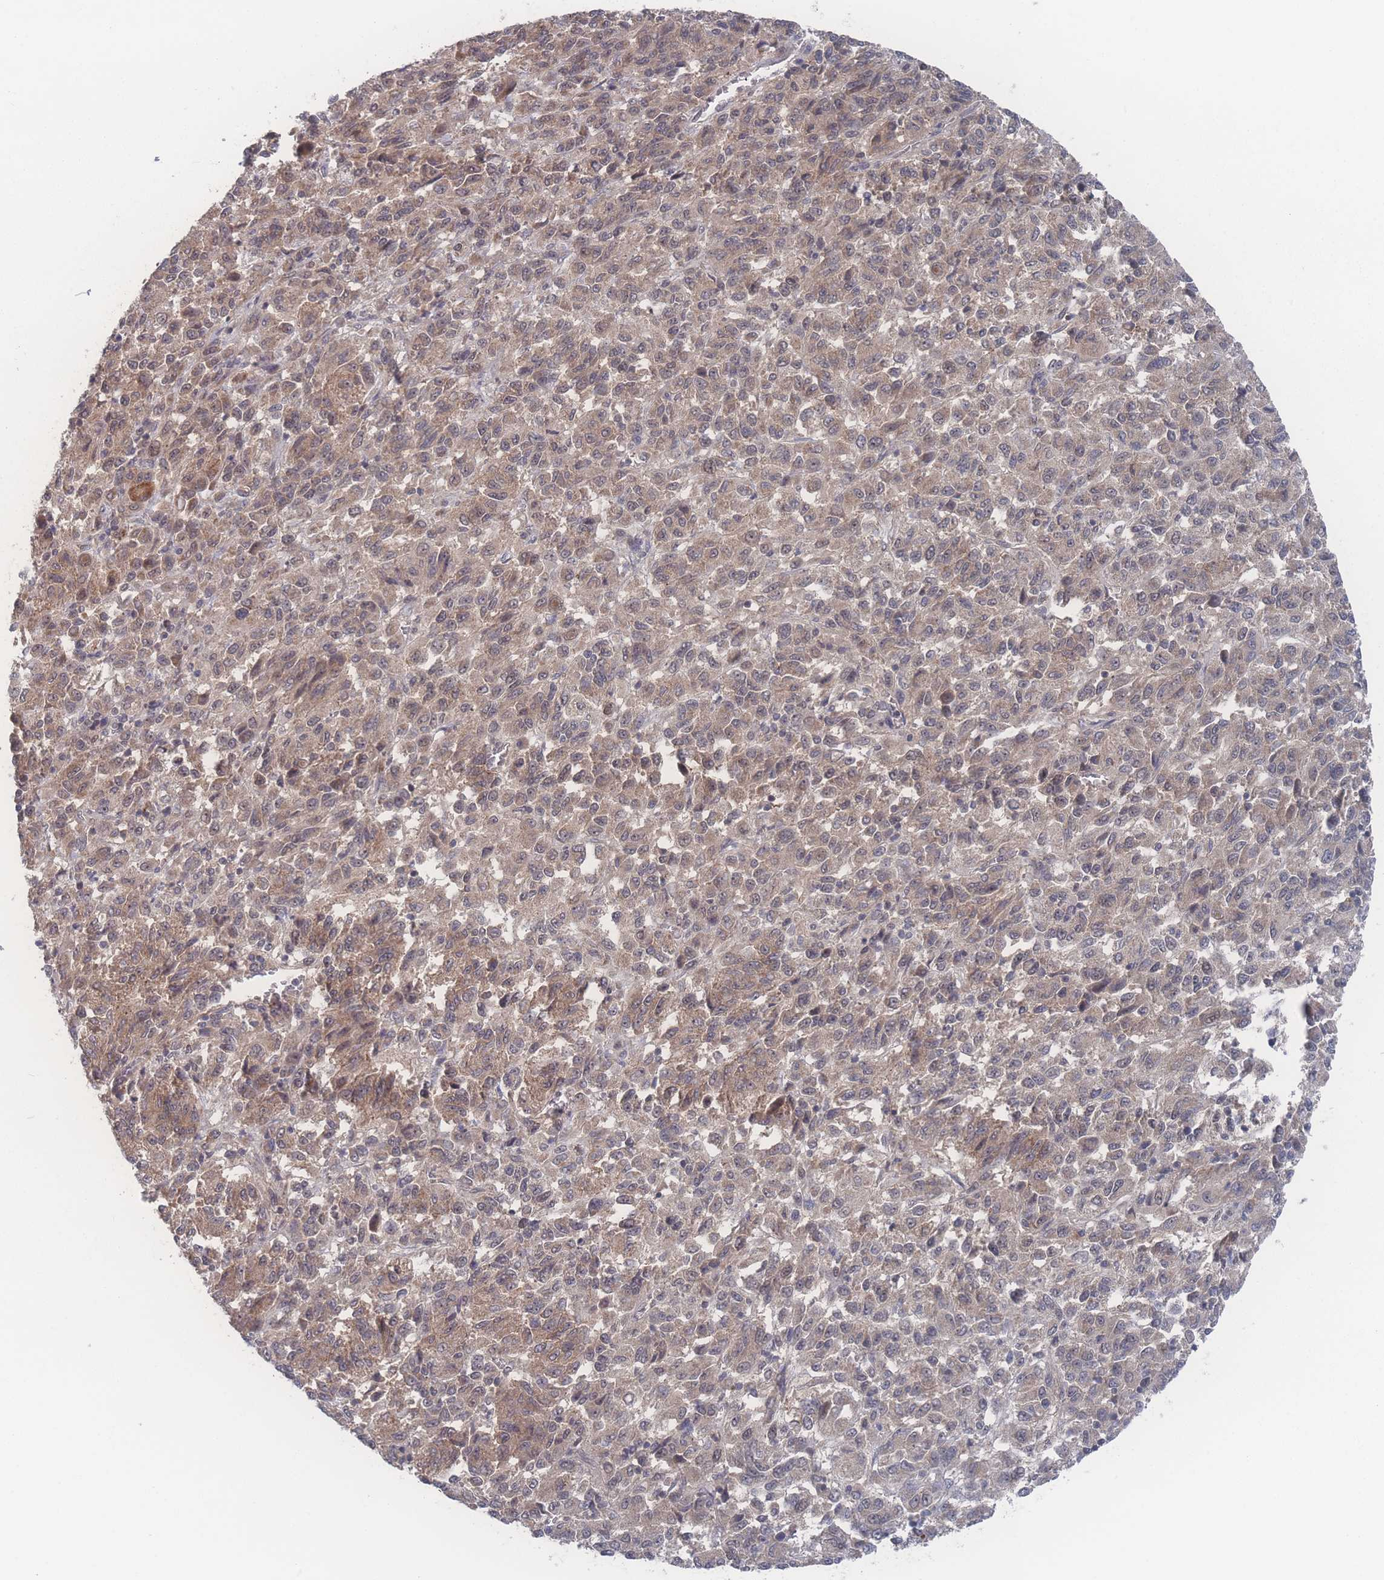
{"staining": {"intensity": "moderate", "quantity": ">75%", "location": "cytoplasmic/membranous,nuclear"}, "tissue": "melanoma", "cell_type": "Tumor cells", "image_type": "cancer", "snomed": [{"axis": "morphology", "description": "Malignant melanoma, Metastatic site"}, {"axis": "topography", "description": "Lung"}], "caption": "The immunohistochemical stain shows moderate cytoplasmic/membranous and nuclear positivity in tumor cells of malignant melanoma (metastatic site) tissue.", "gene": "NBEAL1", "patient": {"sex": "male", "age": 64}}